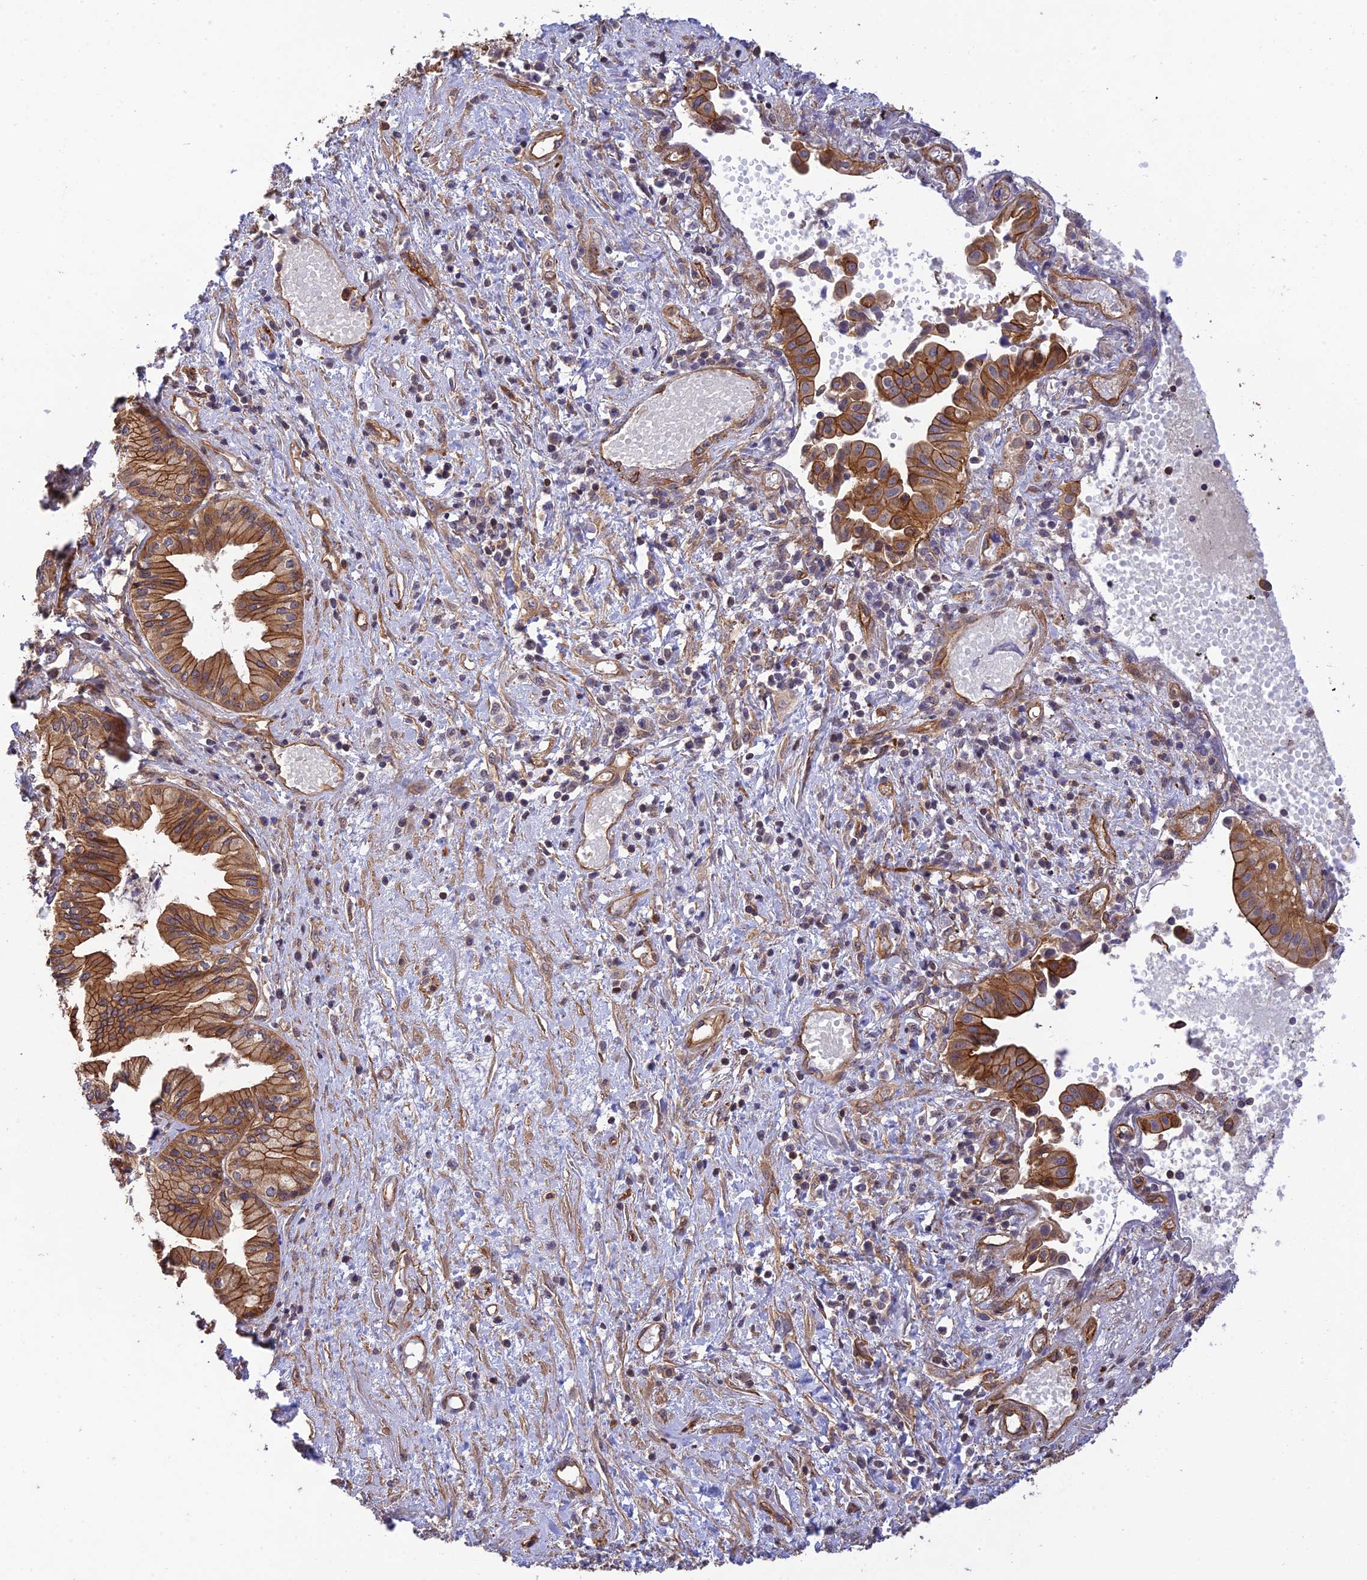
{"staining": {"intensity": "strong", "quantity": ">75%", "location": "cytoplasmic/membranous"}, "tissue": "pancreatic cancer", "cell_type": "Tumor cells", "image_type": "cancer", "snomed": [{"axis": "morphology", "description": "Adenocarcinoma, NOS"}, {"axis": "topography", "description": "Pancreas"}], "caption": "Protein expression analysis of pancreatic cancer displays strong cytoplasmic/membranous positivity in approximately >75% of tumor cells.", "gene": "HOMER2", "patient": {"sex": "female", "age": 50}}